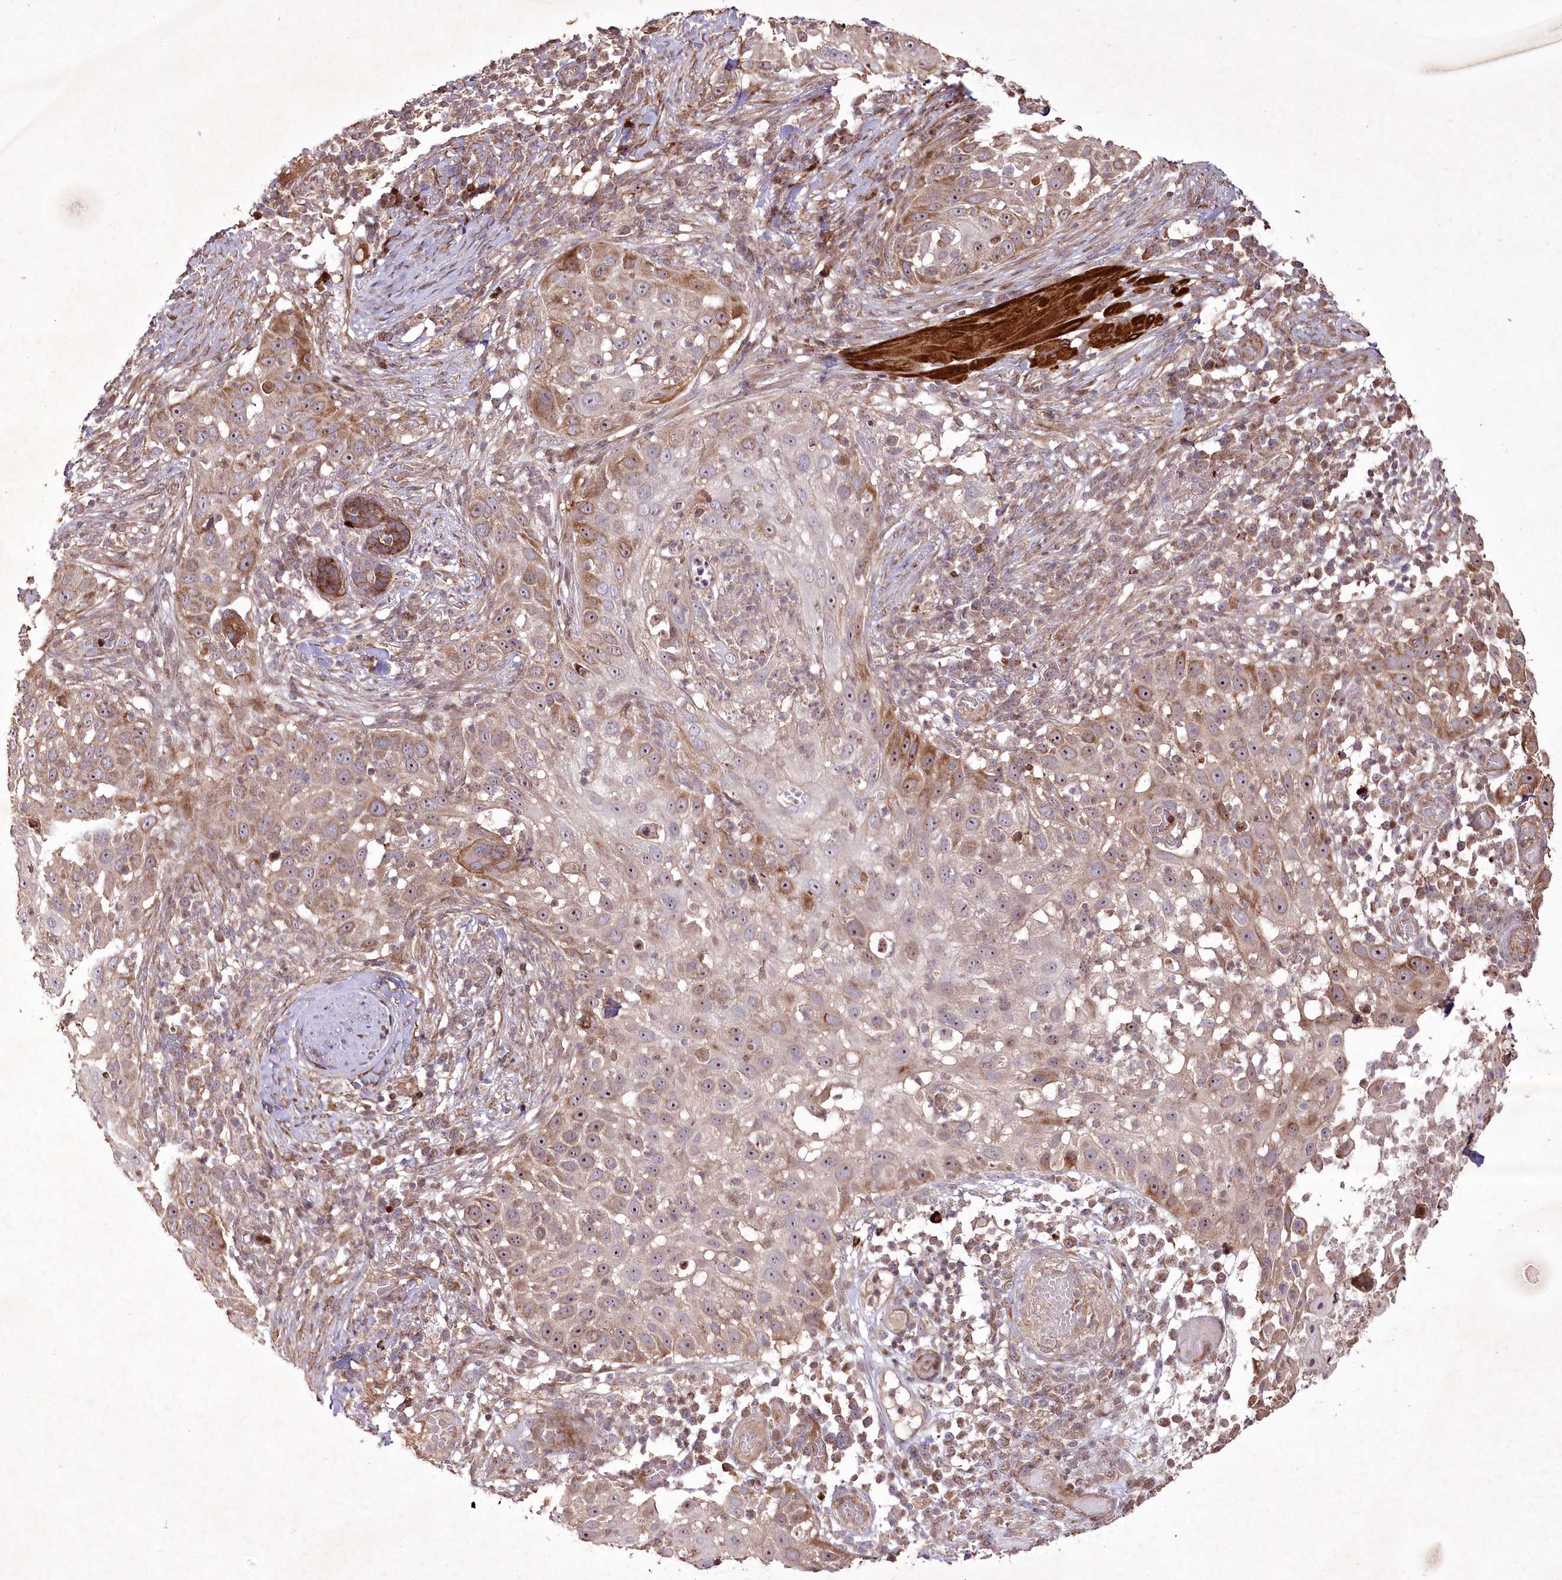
{"staining": {"intensity": "moderate", "quantity": "<25%", "location": "cytoplasmic/membranous"}, "tissue": "skin cancer", "cell_type": "Tumor cells", "image_type": "cancer", "snomed": [{"axis": "morphology", "description": "Squamous cell carcinoma, NOS"}, {"axis": "topography", "description": "Skin"}], "caption": "Skin squamous cell carcinoma stained for a protein (brown) shows moderate cytoplasmic/membranous positive expression in approximately <25% of tumor cells.", "gene": "PSTK", "patient": {"sex": "female", "age": 44}}